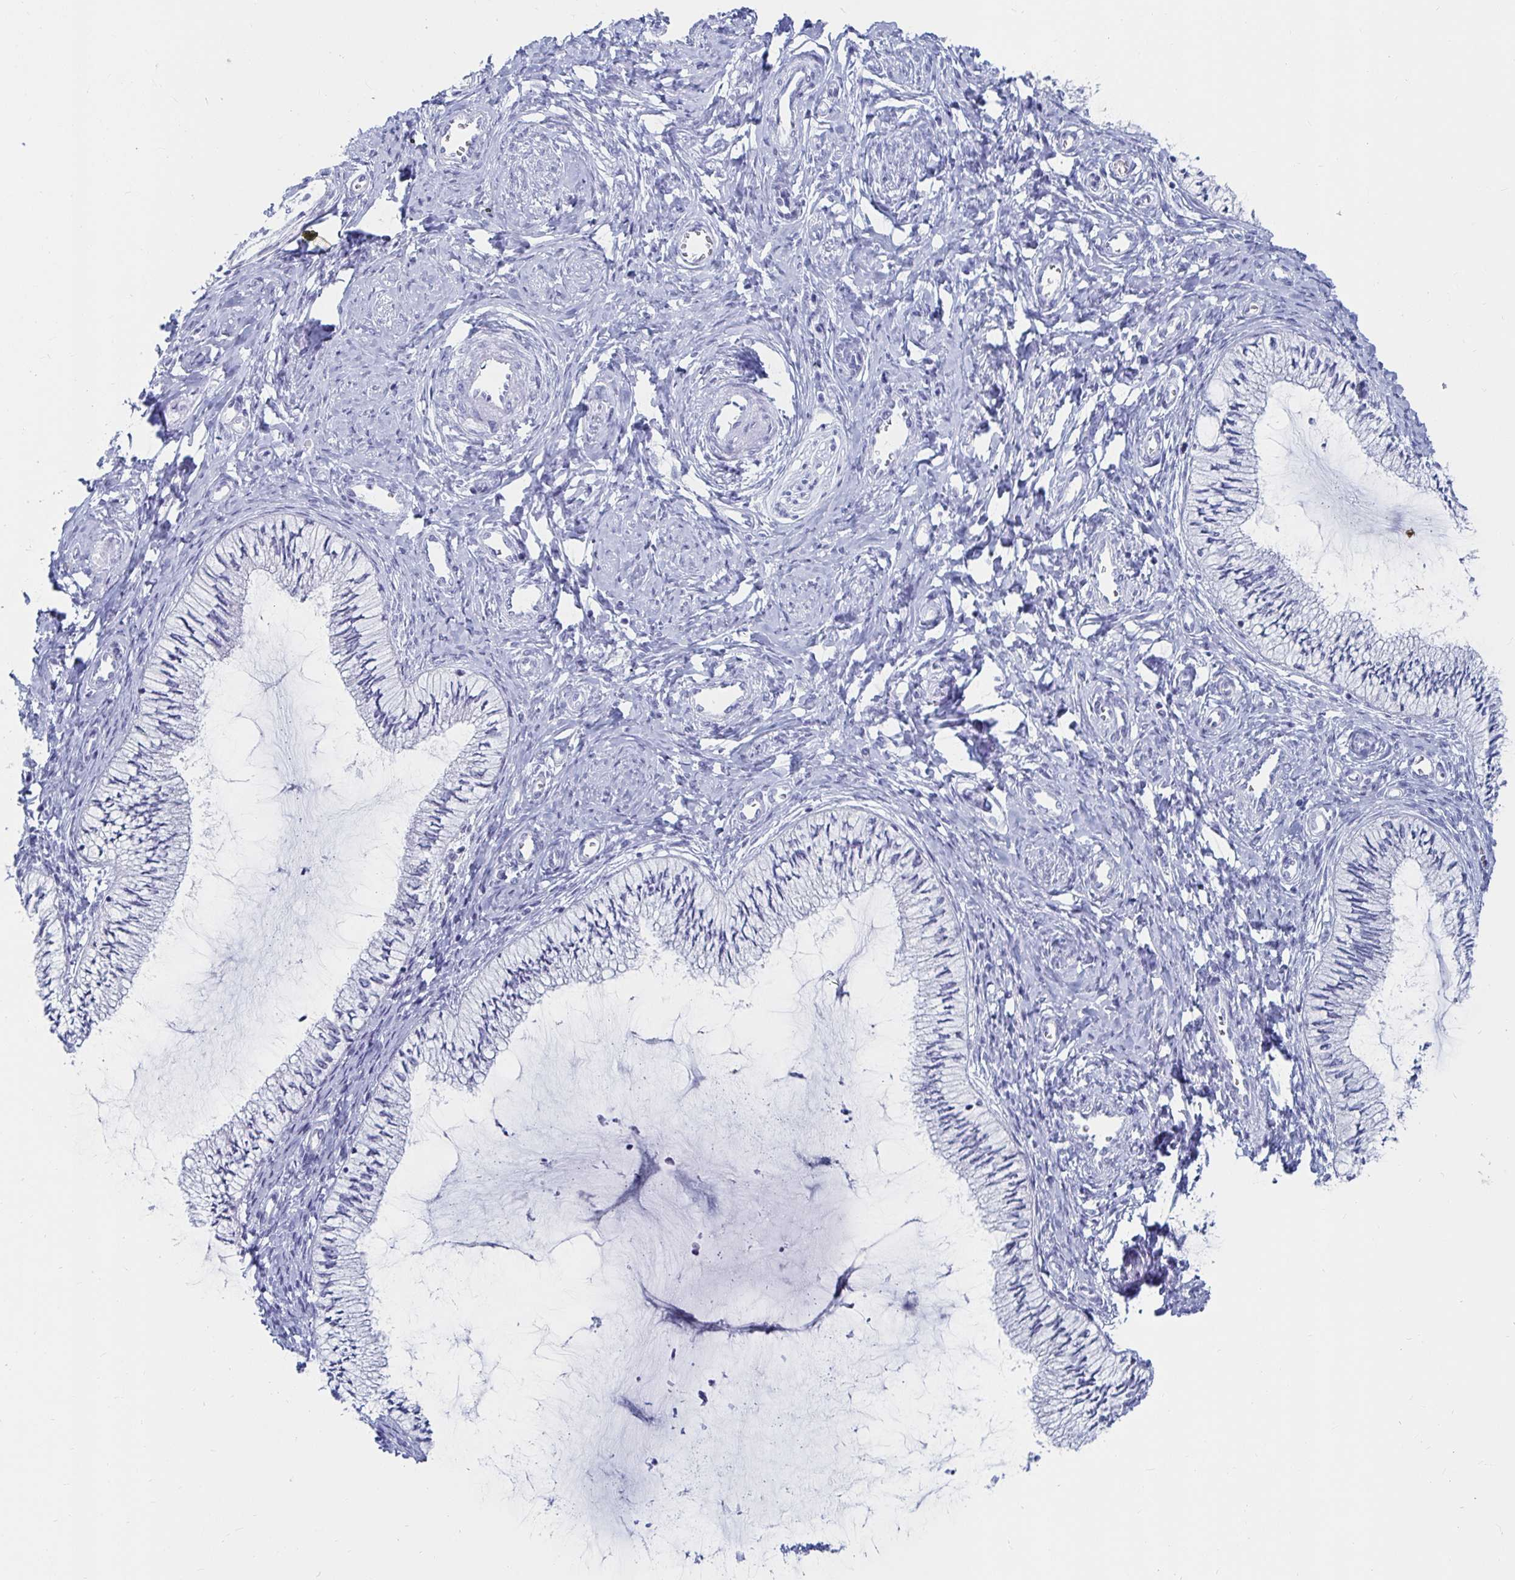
{"staining": {"intensity": "negative", "quantity": "none", "location": "none"}, "tissue": "cervix", "cell_type": "Glandular cells", "image_type": "normal", "snomed": [{"axis": "morphology", "description": "Normal tissue, NOS"}, {"axis": "topography", "description": "Cervix"}], "caption": "High magnification brightfield microscopy of benign cervix stained with DAB (brown) and counterstained with hematoxylin (blue): glandular cells show no significant staining. The staining is performed using DAB (3,3'-diaminobenzidine) brown chromogen with nuclei counter-stained in using hematoxylin.", "gene": "CA9", "patient": {"sex": "female", "age": 24}}